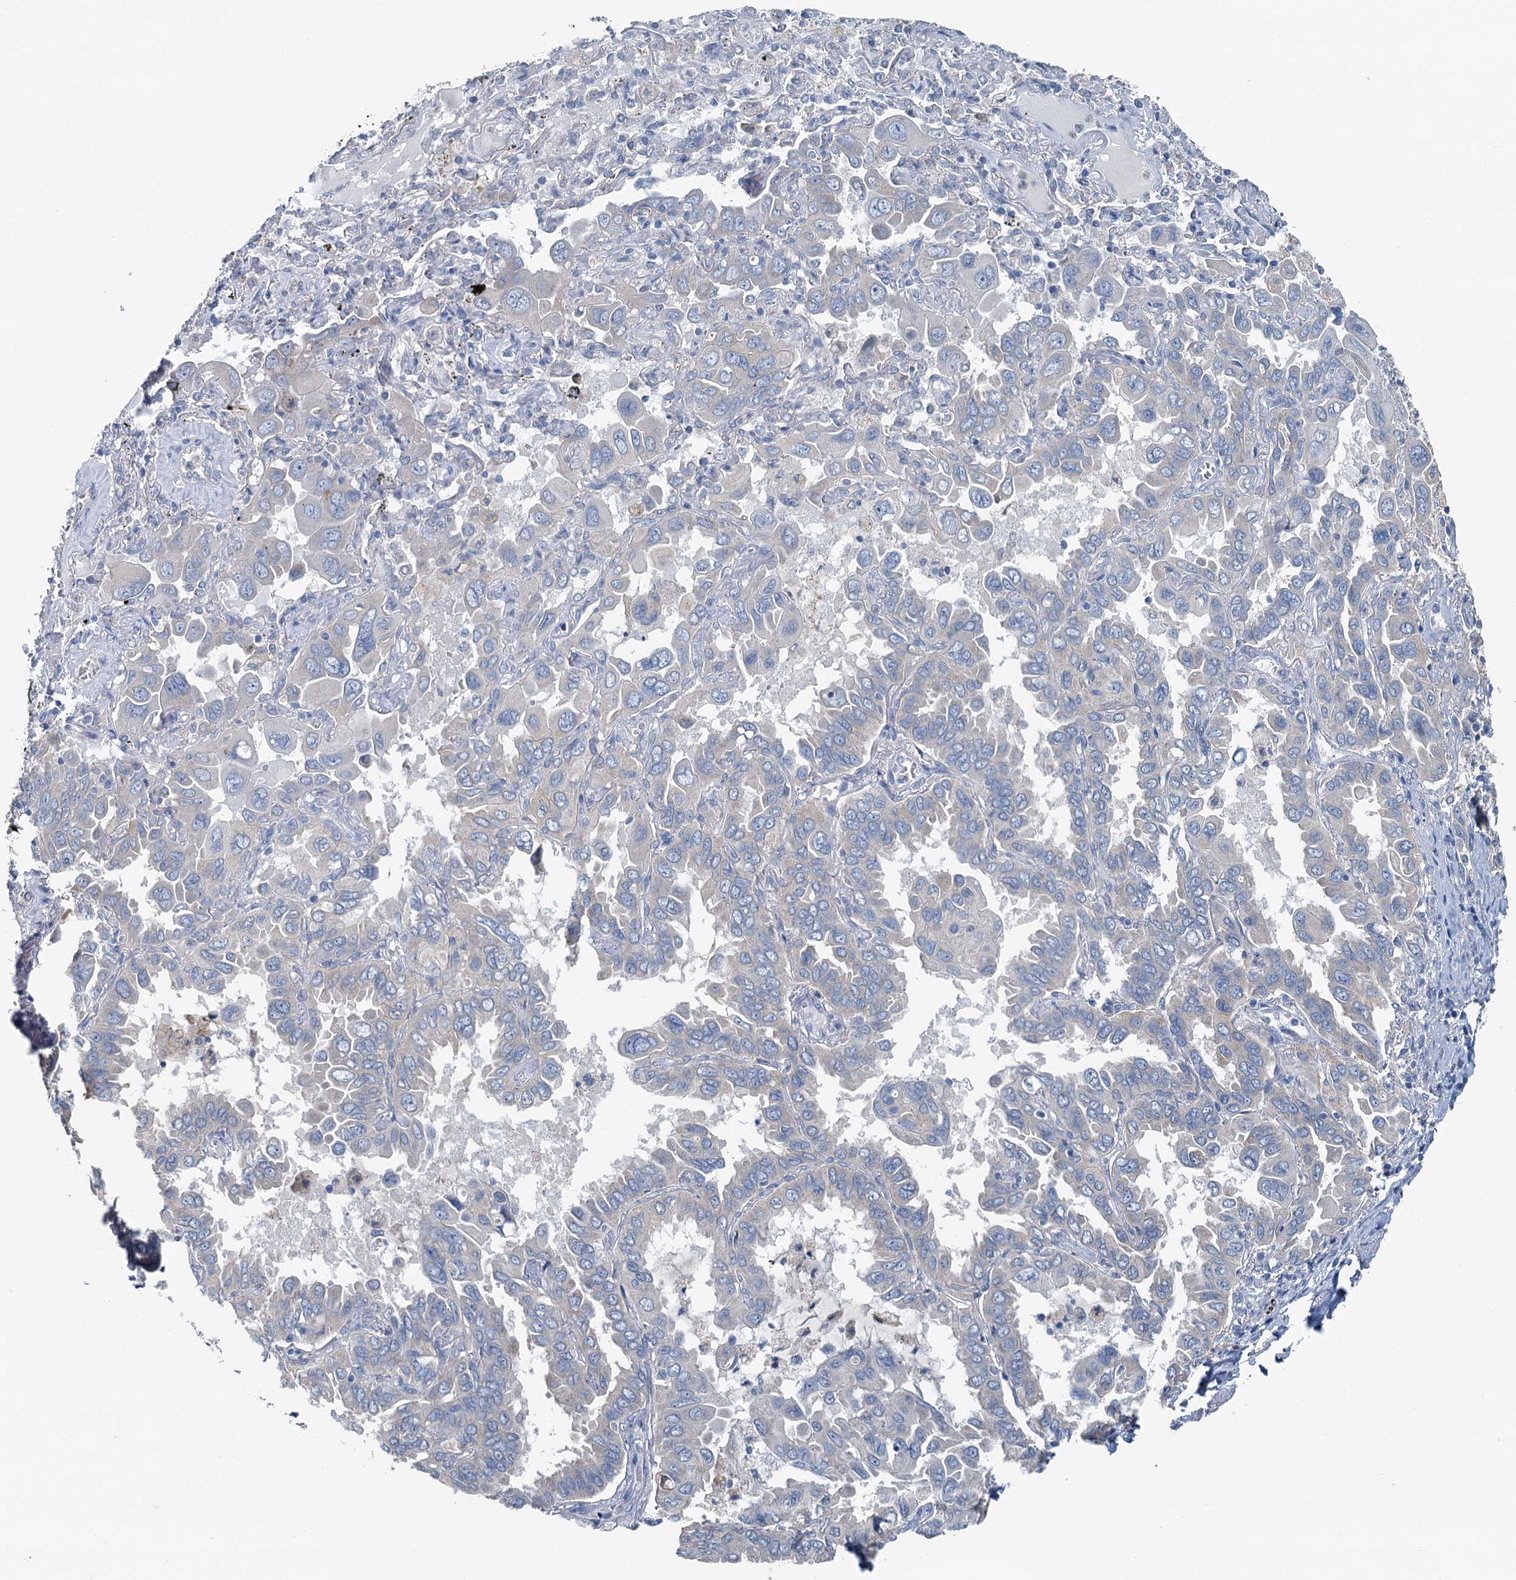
{"staining": {"intensity": "negative", "quantity": "none", "location": "none"}, "tissue": "lung cancer", "cell_type": "Tumor cells", "image_type": "cancer", "snomed": [{"axis": "morphology", "description": "Adenocarcinoma, NOS"}, {"axis": "topography", "description": "Lung"}], "caption": "Lung cancer was stained to show a protein in brown. There is no significant expression in tumor cells. Nuclei are stained in blue.", "gene": "C6orf120", "patient": {"sex": "male", "age": 64}}